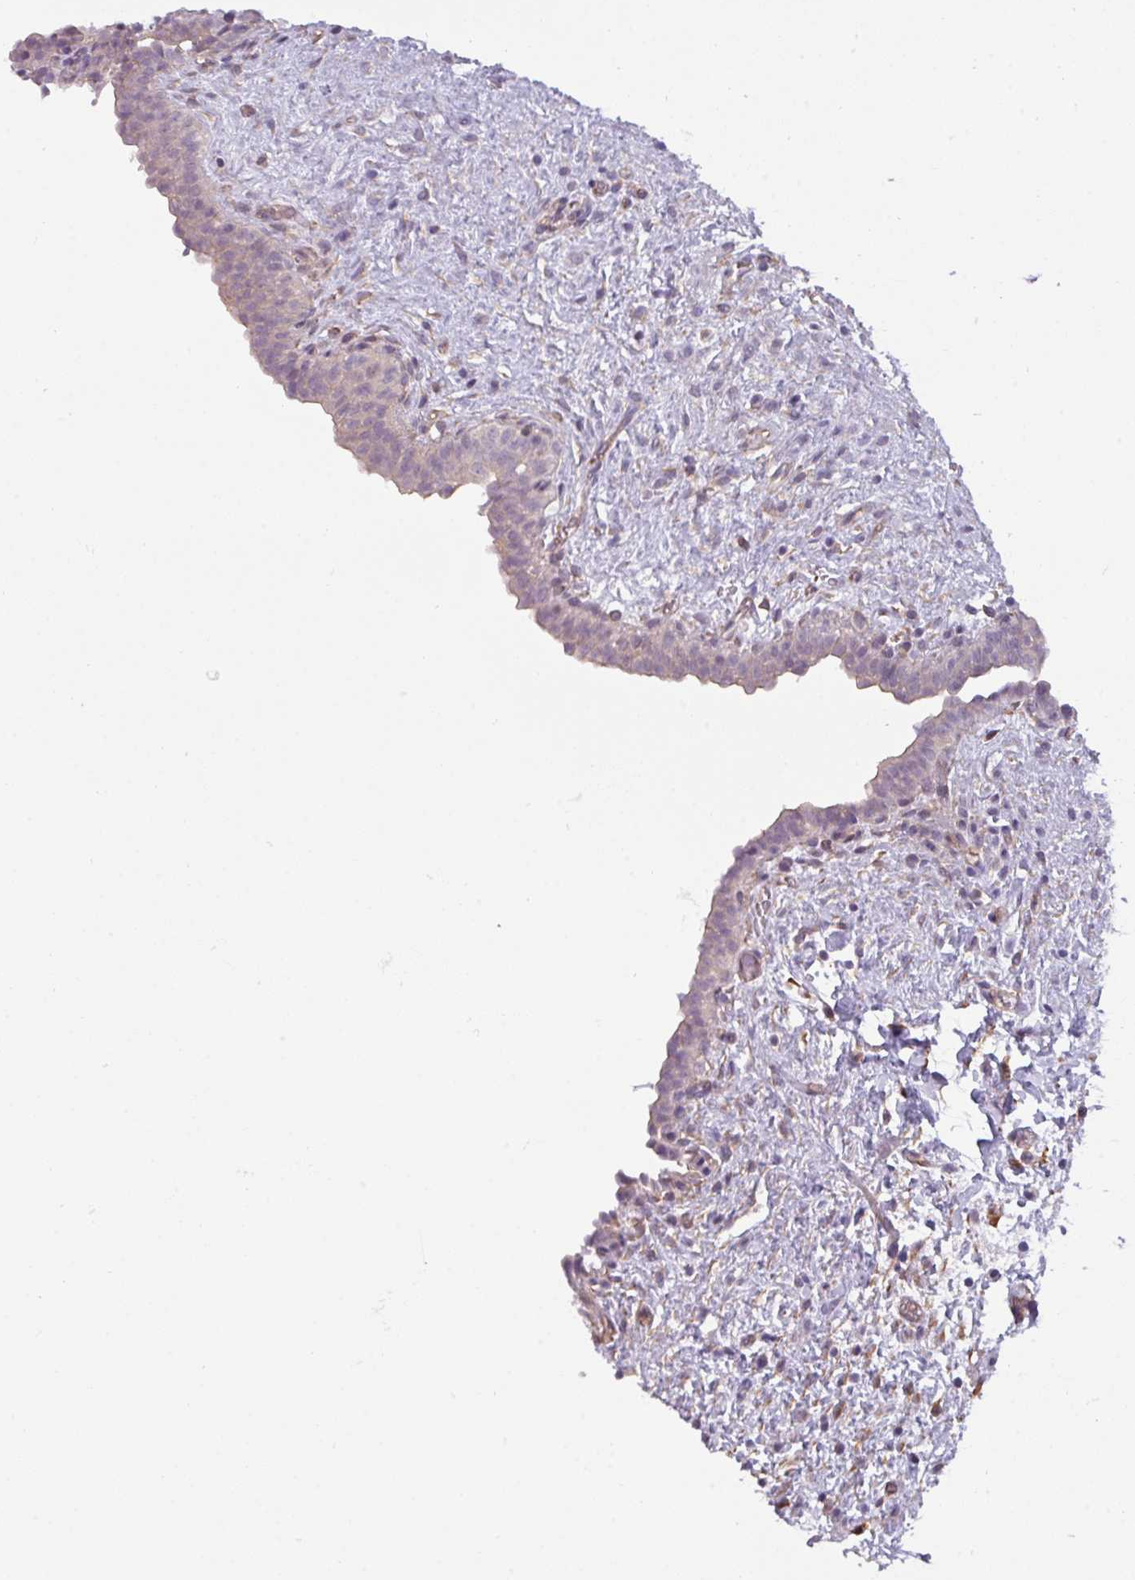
{"staining": {"intensity": "weak", "quantity": "<25%", "location": "cytoplasmic/membranous"}, "tissue": "urinary bladder", "cell_type": "Urothelial cells", "image_type": "normal", "snomed": [{"axis": "morphology", "description": "Normal tissue, NOS"}, {"axis": "topography", "description": "Urinary bladder"}], "caption": "Histopathology image shows no significant protein staining in urothelial cells of benign urinary bladder. (Brightfield microscopy of DAB (3,3'-diaminobenzidine) IHC at high magnification).", "gene": "BUD23", "patient": {"sex": "male", "age": 69}}